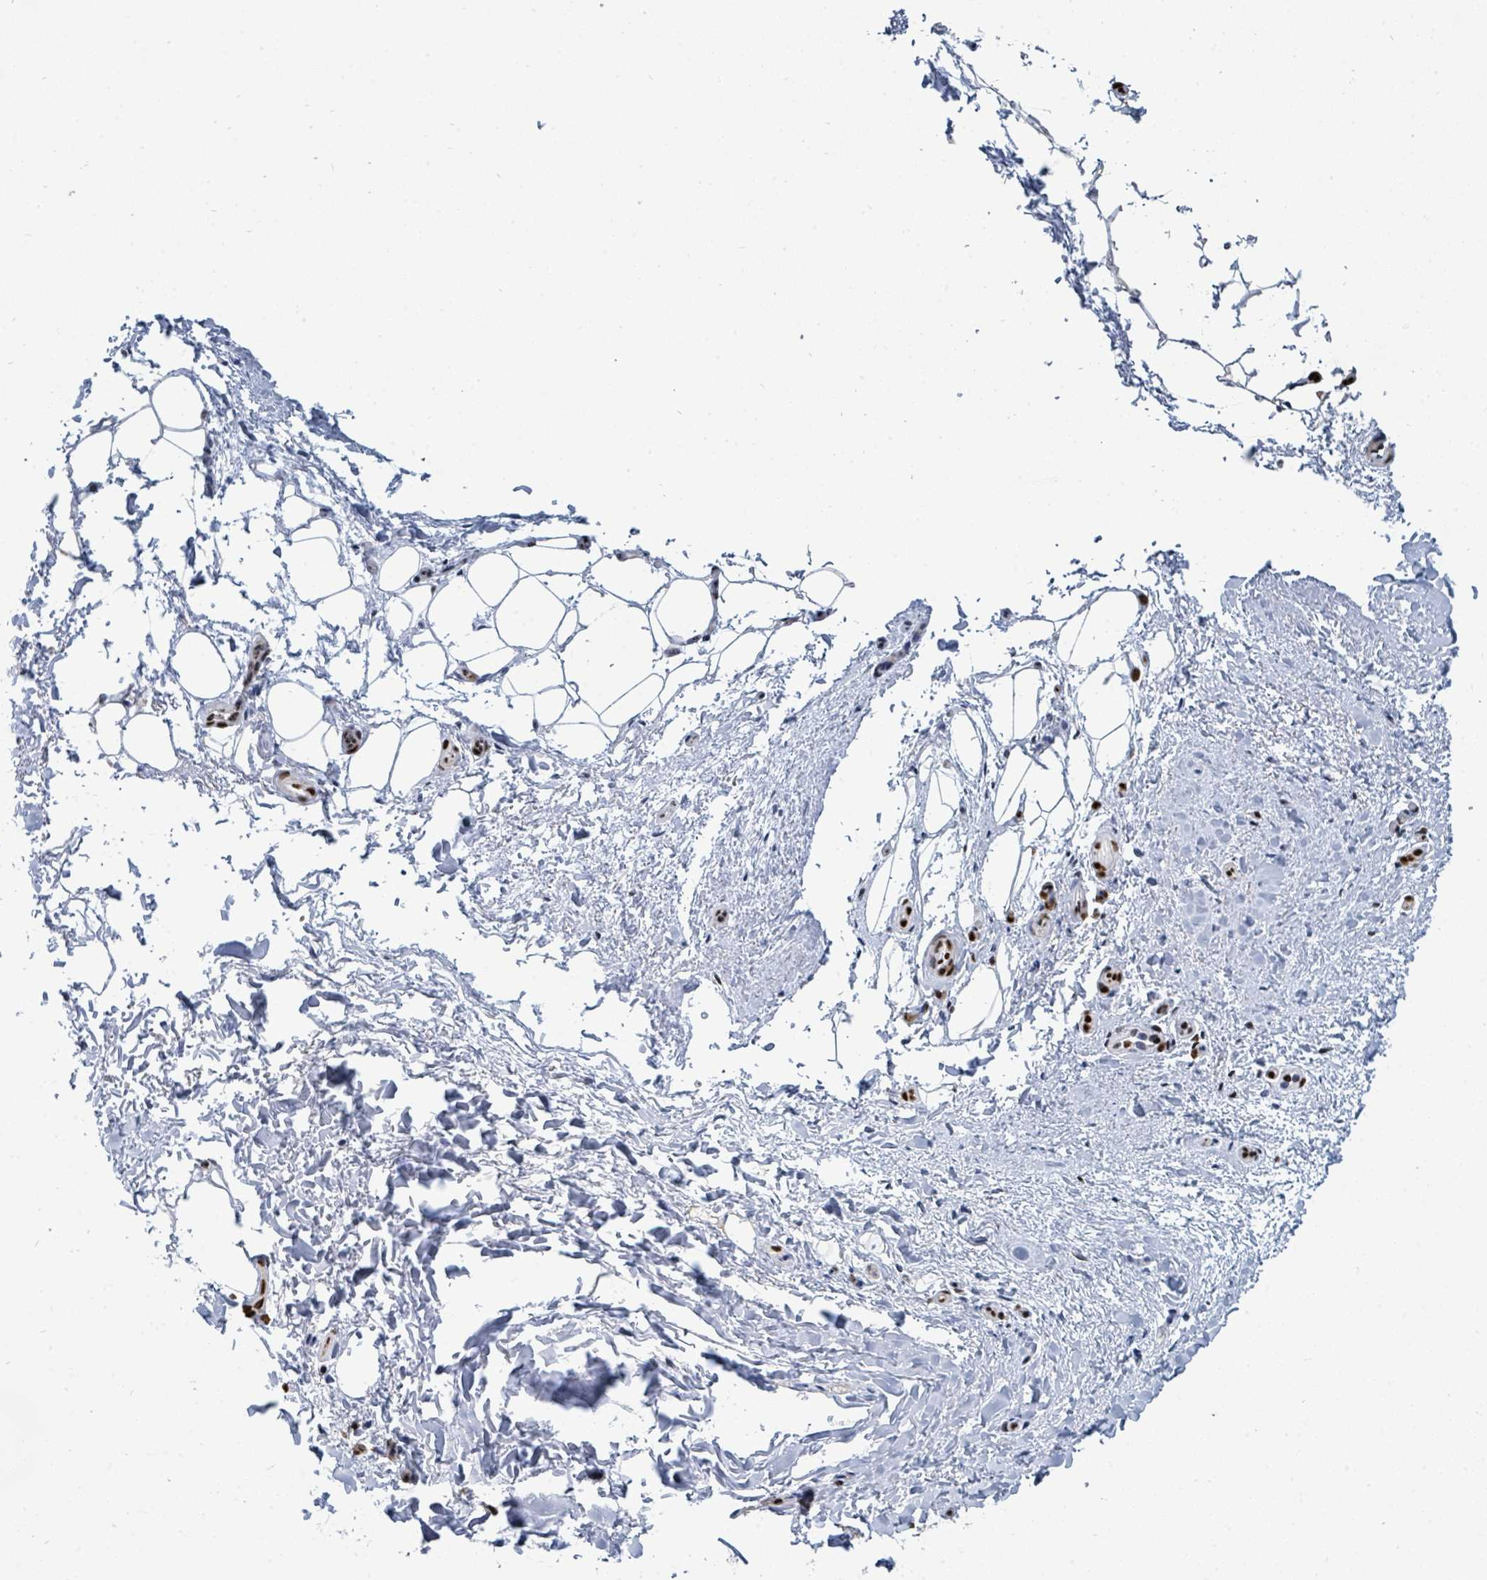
{"staining": {"intensity": "moderate", "quantity": ">75%", "location": "nuclear"}, "tissue": "adipose tissue", "cell_type": "Adipocytes", "image_type": "normal", "snomed": [{"axis": "morphology", "description": "Normal tissue, NOS"}, {"axis": "topography", "description": "Peripheral nerve tissue"}], "caption": "Normal adipose tissue was stained to show a protein in brown. There is medium levels of moderate nuclear positivity in approximately >75% of adipocytes.", "gene": "SUMO2", "patient": {"sex": "female", "age": 61}}